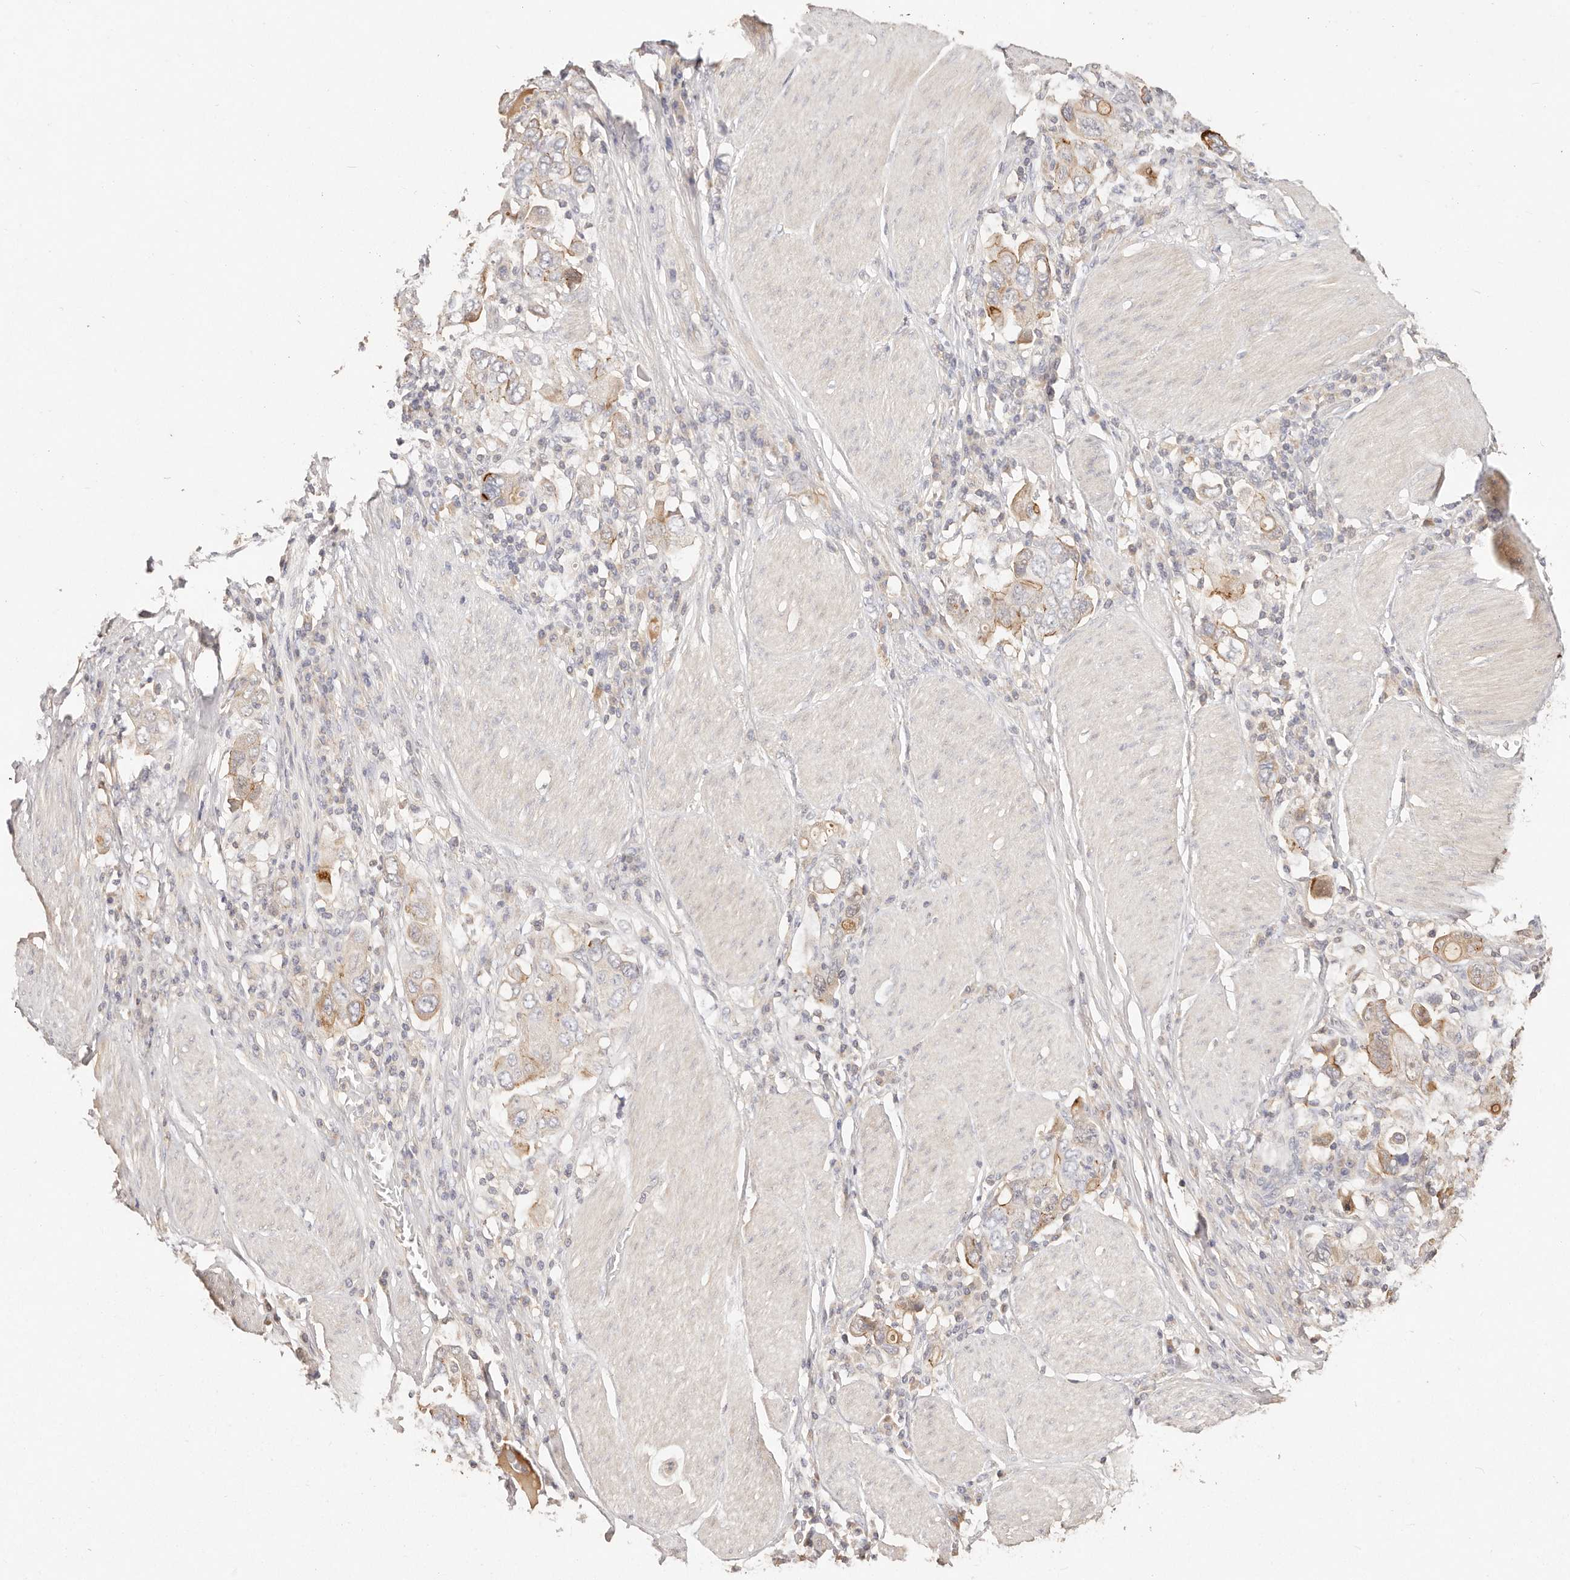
{"staining": {"intensity": "moderate", "quantity": "<25%", "location": "cytoplasmic/membranous"}, "tissue": "stomach cancer", "cell_type": "Tumor cells", "image_type": "cancer", "snomed": [{"axis": "morphology", "description": "Adenocarcinoma, NOS"}, {"axis": "topography", "description": "Stomach, upper"}], "caption": "There is low levels of moderate cytoplasmic/membranous staining in tumor cells of stomach cancer, as demonstrated by immunohistochemical staining (brown color).", "gene": "CXADR", "patient": {"sex": "male", "age": 62}}